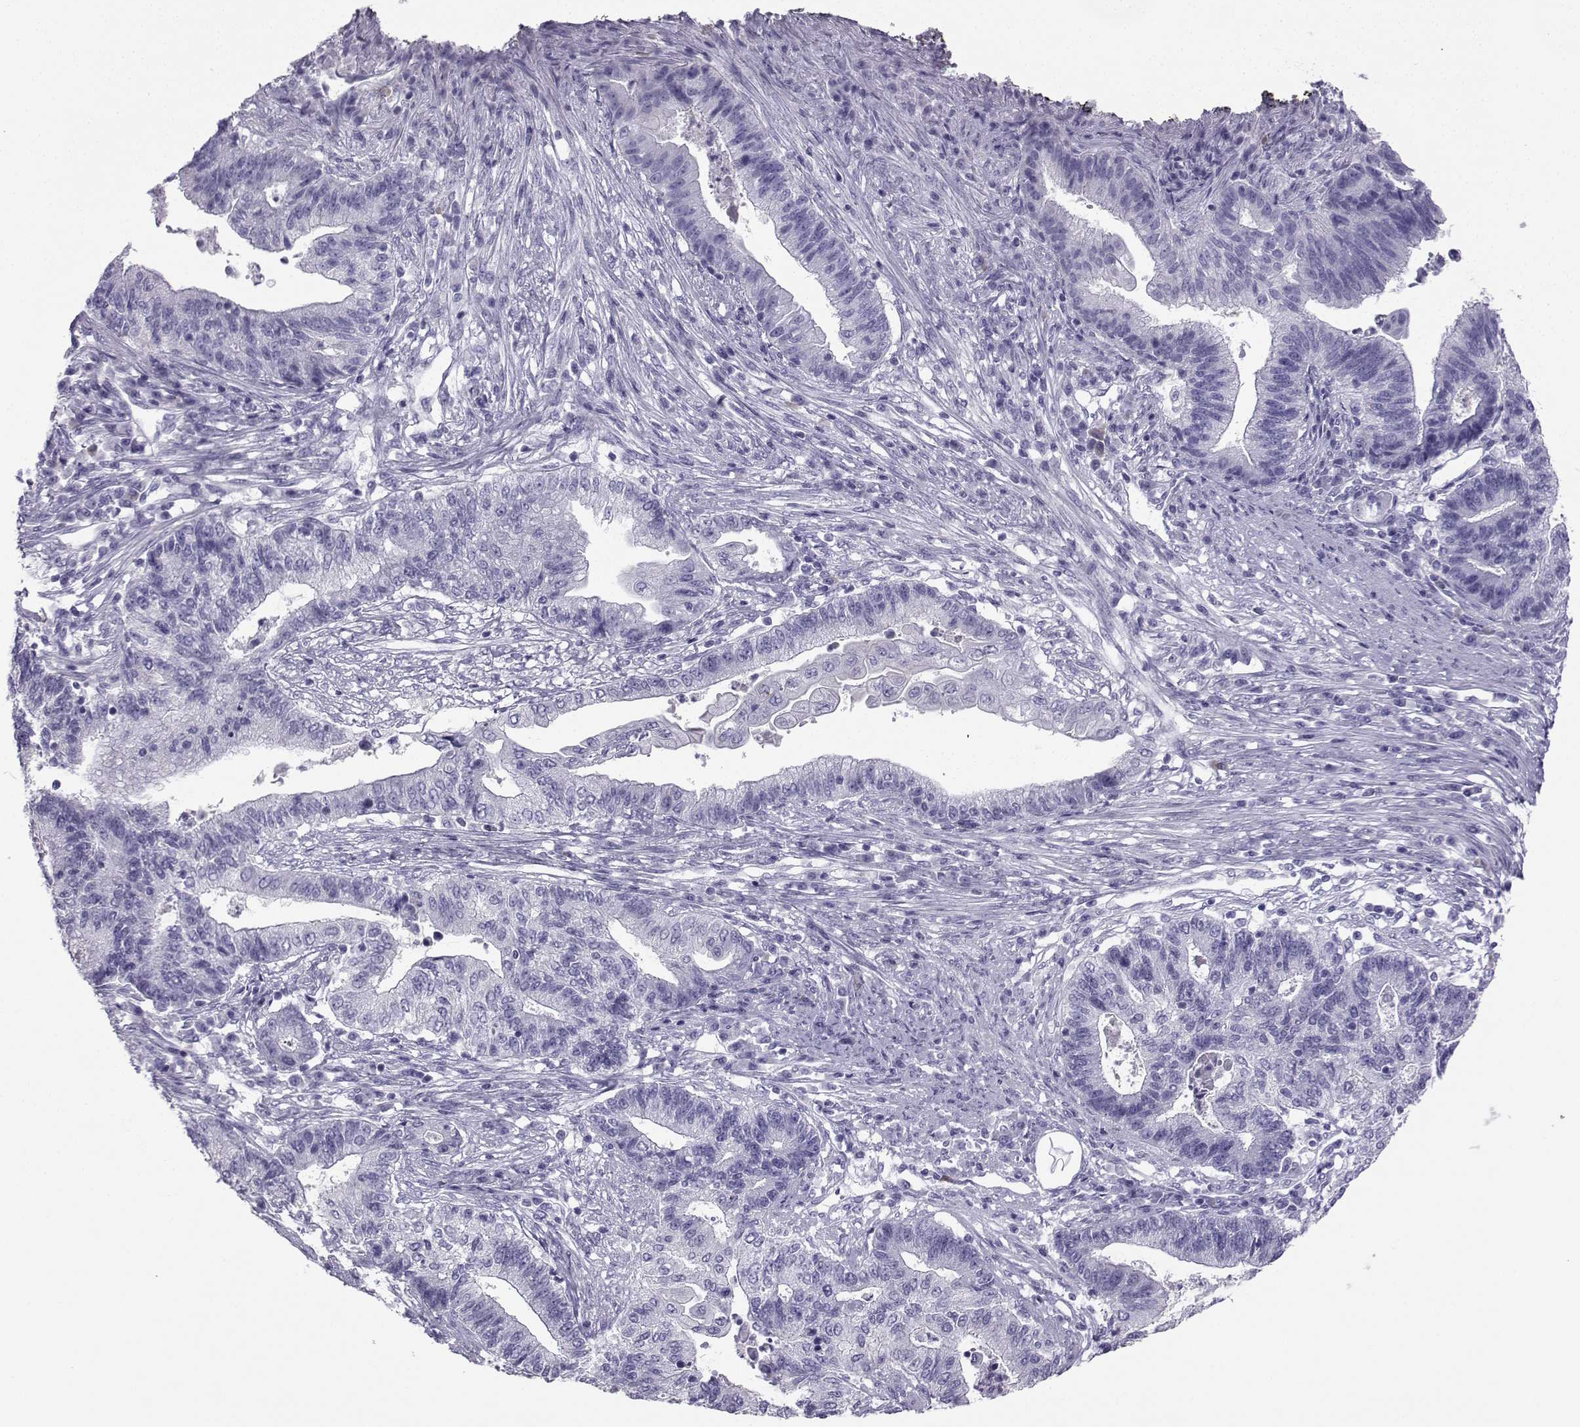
{"staining": {"intensity": "negative", "quantity": "none", "location": "none"}, "tissue": "endometrial cancer", "cell_type": "Tumor cells", "image_type": "cancer", "snomed": [{"axis": "morphology", "description": "Adenocarcinoma, NOS"}, {"axis": "topography", "description": "Uterus"}, {"axis": "topography", "description": "Endometrium"}], "caption": "There is no significant positivity in tumor cells of endometrial cancer.", "gene": "NEFL", "patient": {"sex": "female", "age": 54}}